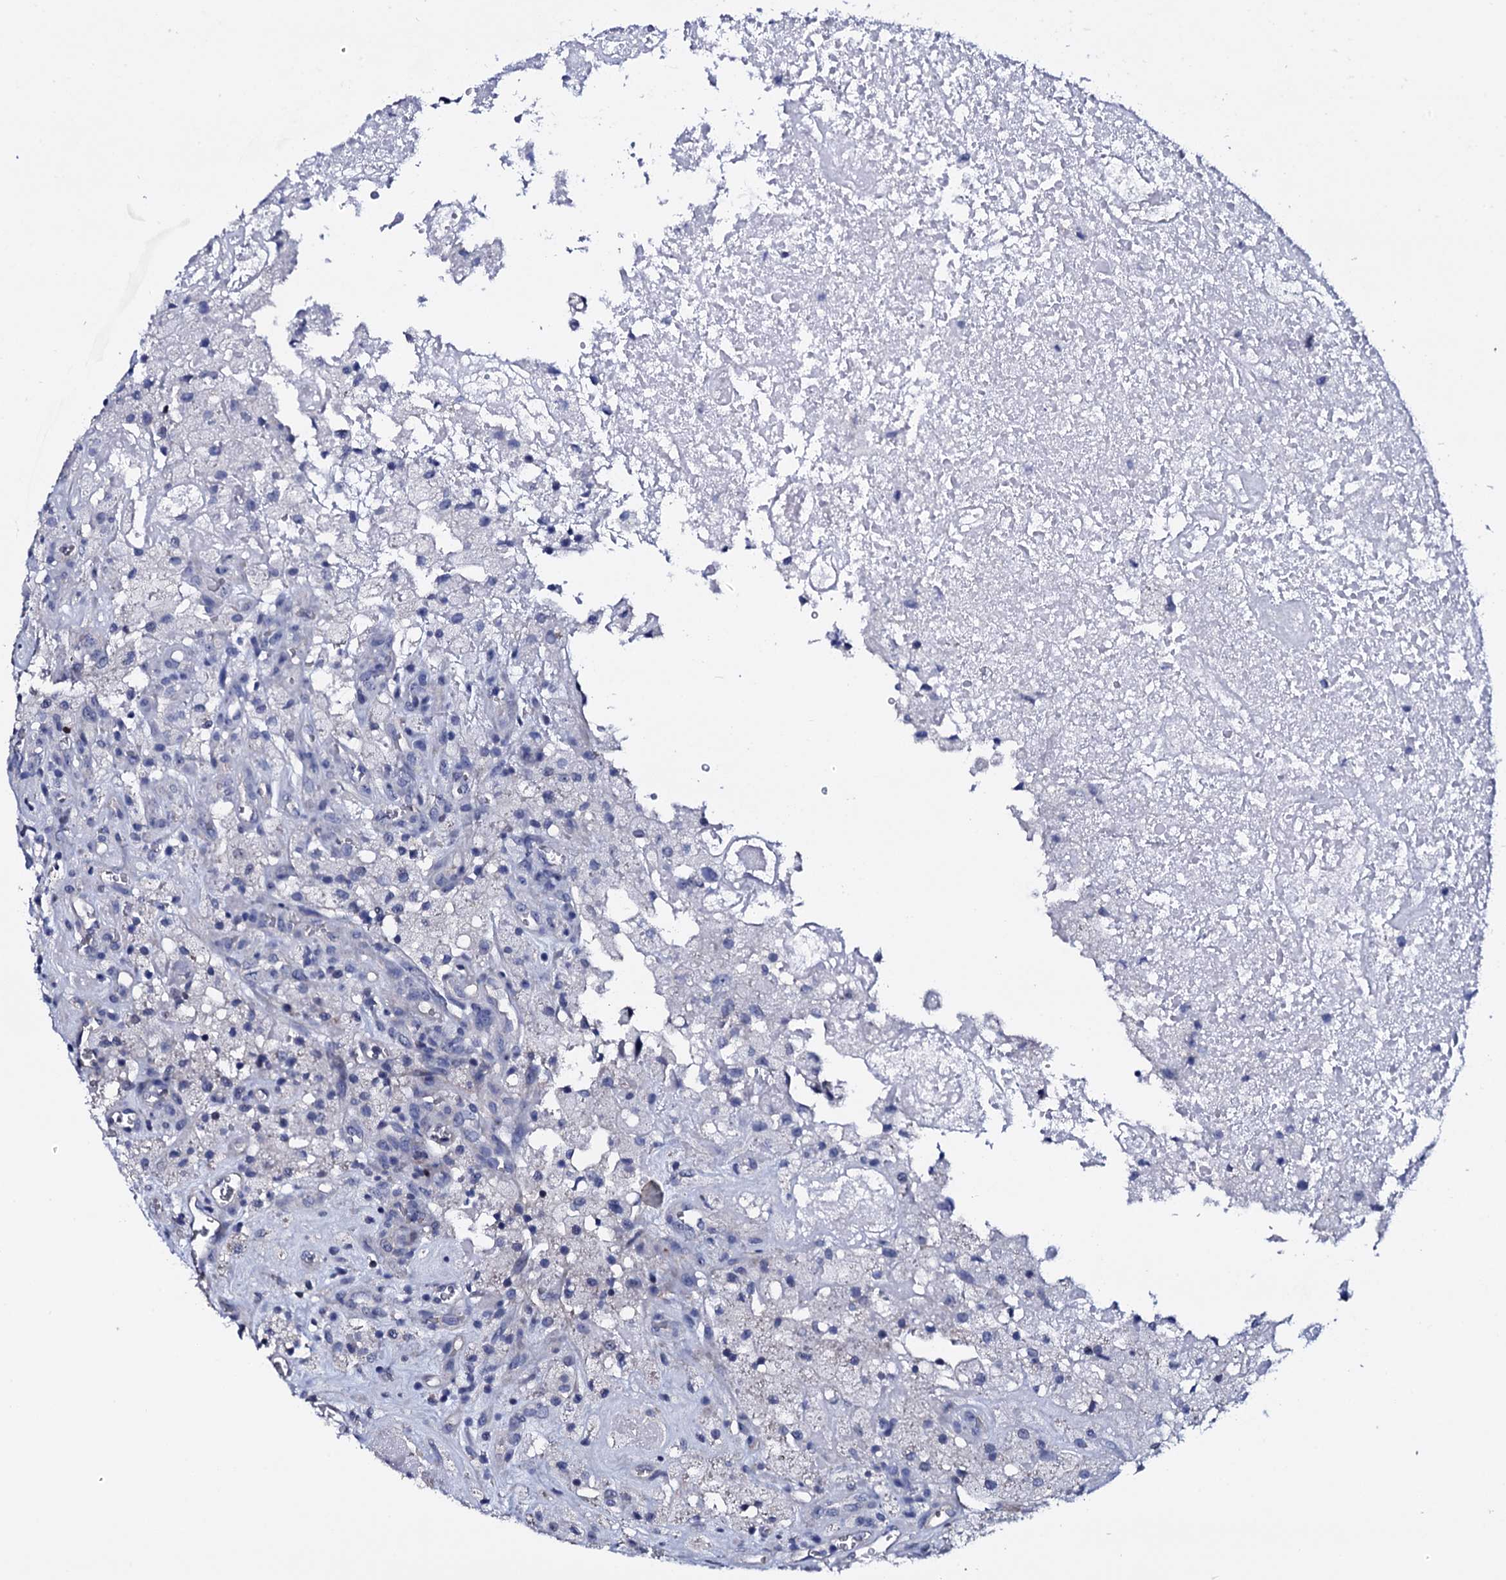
{"staining": {"intensity": "negative", "quantity": "none", "location": "none"}, "tissue": "glioma", "cell_type": "Tumor cells", "image_type": "cancer", "snomed": [{"axis": "morphology", "description": "Glioma, malignant, High grade"}, {"axis": "topography", "description": "Brain"}], "caption": "A micrograph of malignant glioma (high-grade) stained for a protein exhibits no brown staining in tumor cells. The staining is performed using DAB (3,3'-diaminobenzidine) brown chromogen with nuclei counter-stained in using hematoxylin.", "gene": "NPM2", "patient": {"sex": "male", "age": 76}}